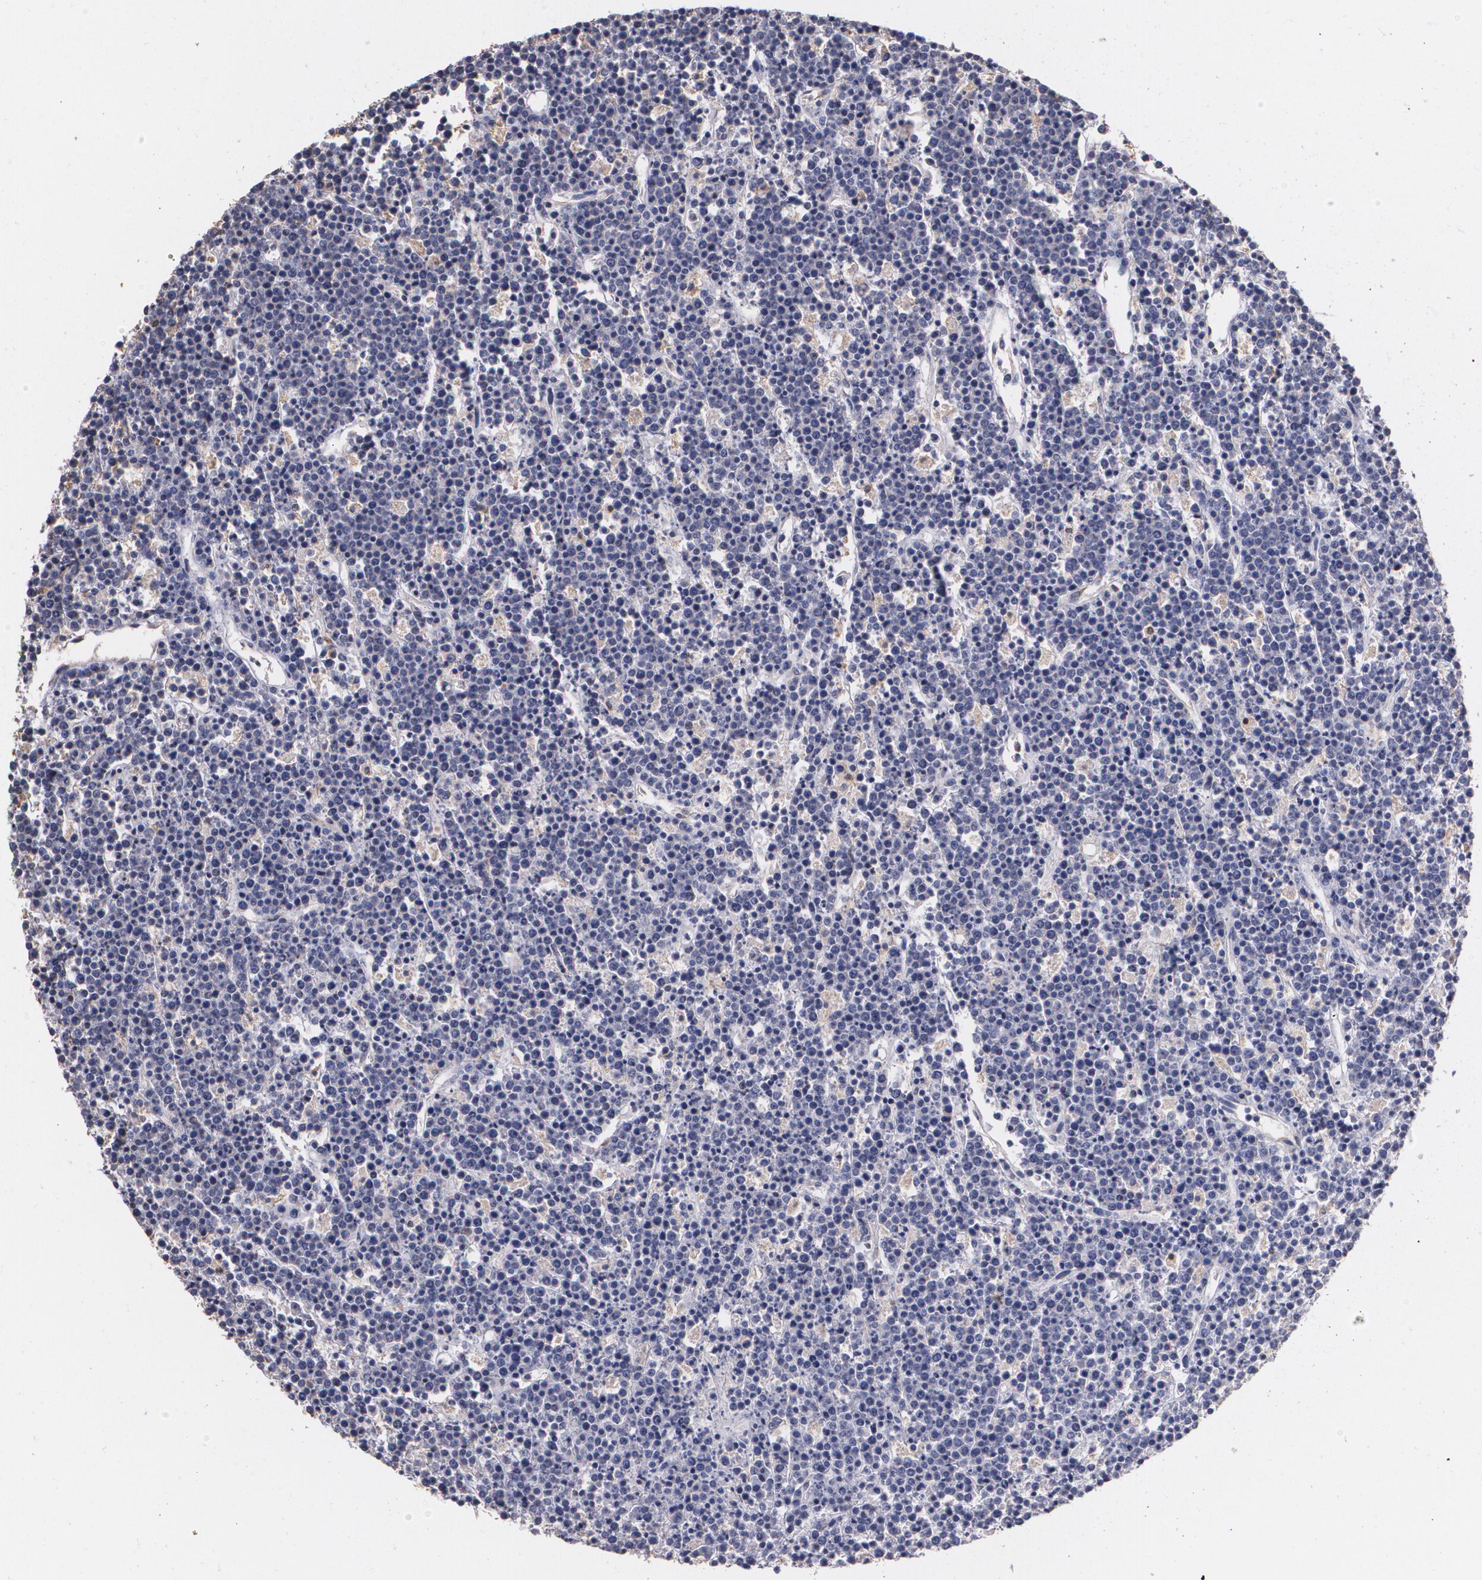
{"staining": {"intensity": "negative", "quantity": "none", "location": "none"}, "tissue": "lymphoma", "cell_type": "Tumor cells", "image_type": "cancer", "snomed": [{"axis": "morphology", "description": "Malignant lymphoma, non-Hodgkin's type, High grade"}, {"axis": "topography", "description": "Ovary"}], "caption": "There is no significant staining in tumor cells of malignant lymphoma, non-Hodgkin's type (high-grade).", "gene": "ATF3", "patient": {"sex": "female", "age": 56}}